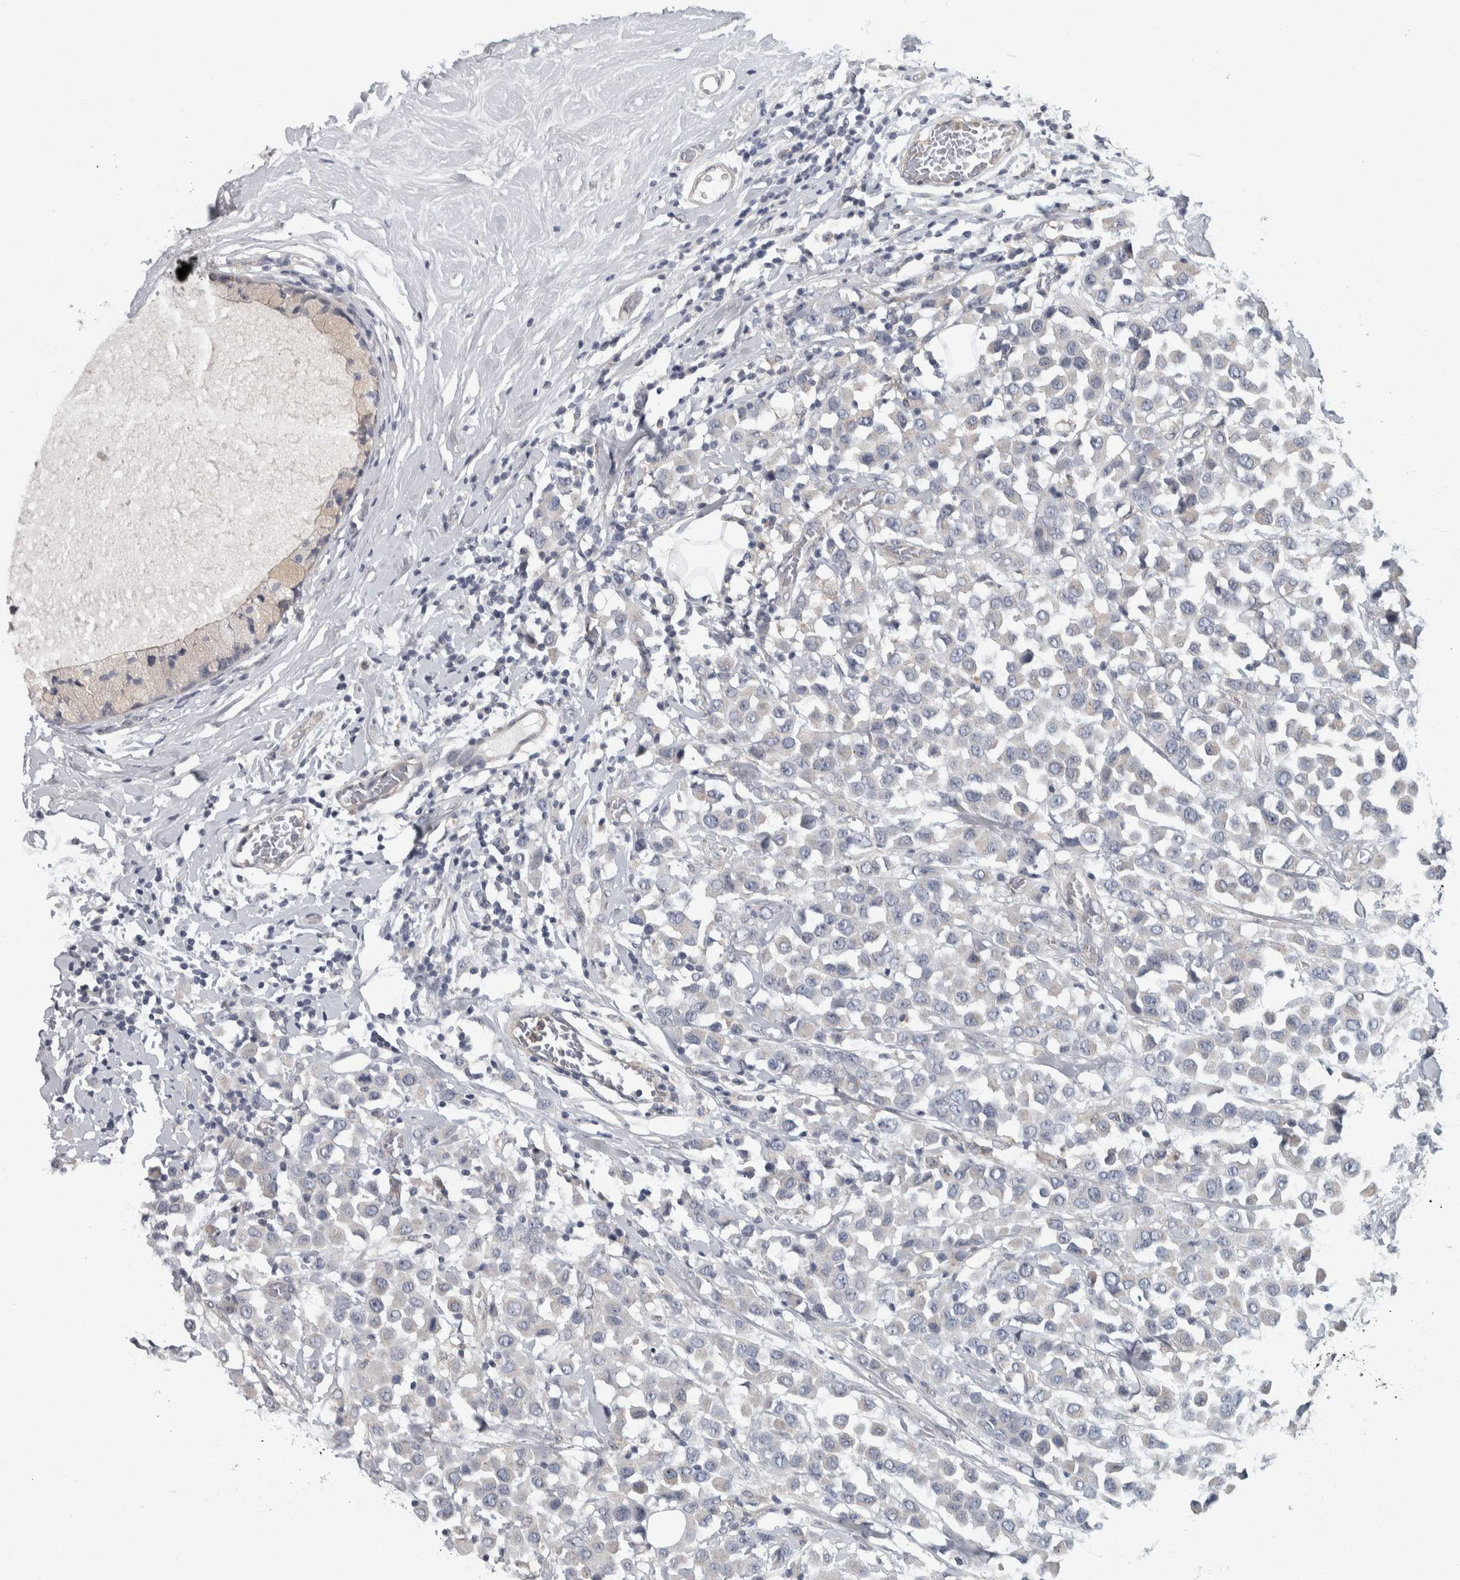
{"staining": {"intensity": "negative", "quantity": "none", "location": "none"}, "tissue": "breast cancer", "cell_type": "Tumor cells", "image_type": "cancer", "snomed": [{"axis": "morphology", "description": "Duct carcinoma"}, {"axis": "topography", "description": "Breast"}], "caption": "The histopathology image displays no staining of tumor cells in breast cancer.", "gene": "KCNJ3", "patient": {"sex": "female", "age": 61}}